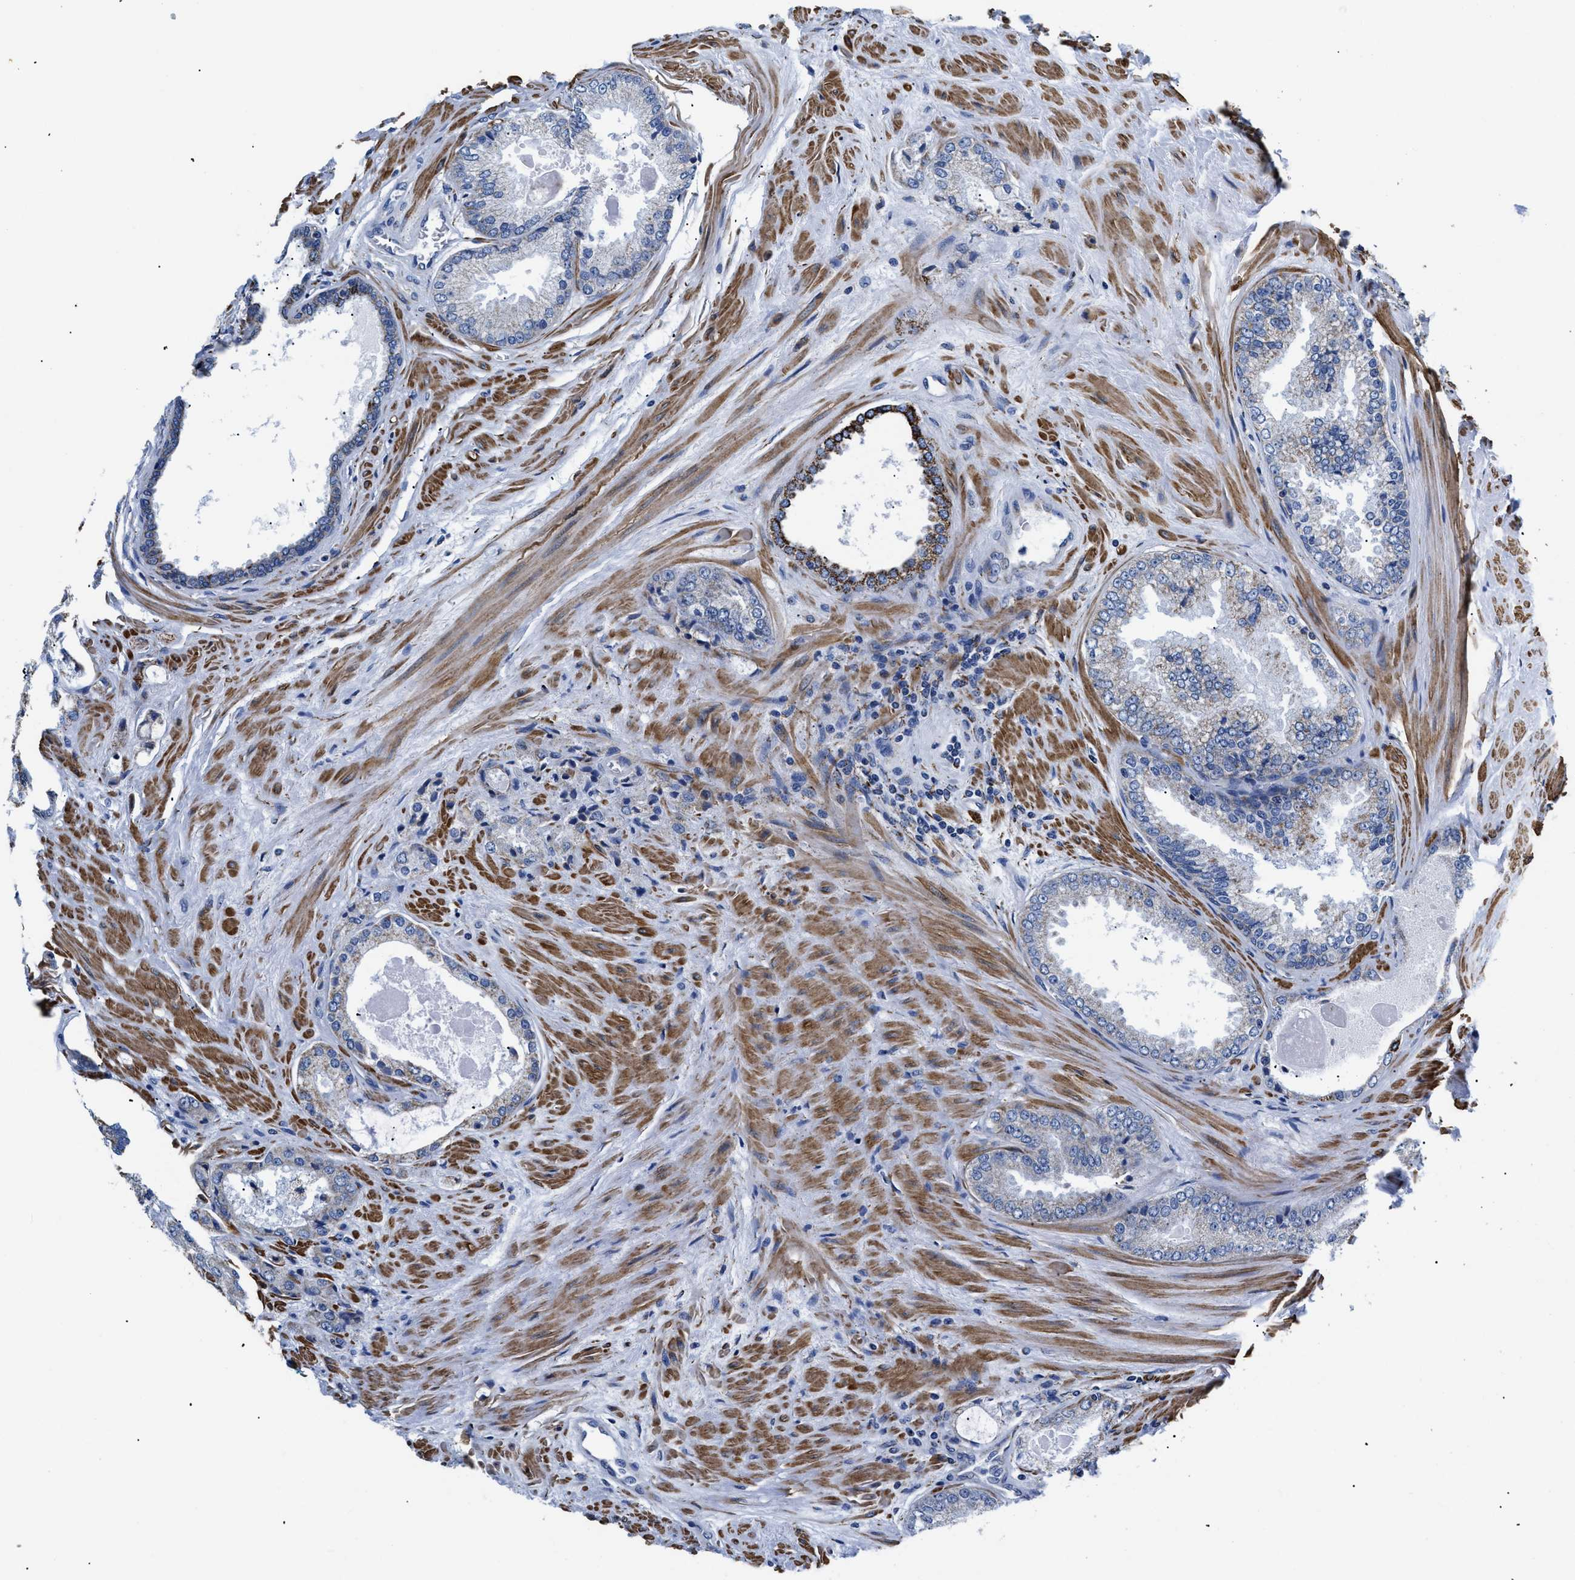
{"staining": {"intensity": "negative", "quantity": "none", "location": "none"}, "tissue": "prostate cancer", "cell_type": "Tumor cells", "image_type": "cancer", "snomed": [{"axis": "morphology", "description": "Adenocarcinoma, High grade"}, {"axis": "topography", "description": "Prostate"}], "caption": "The photomicrograph shows no staining of tumor cells in prostate cancer.", "gene": "GPR149", "patient": {"sex": "male", "age": 65}}